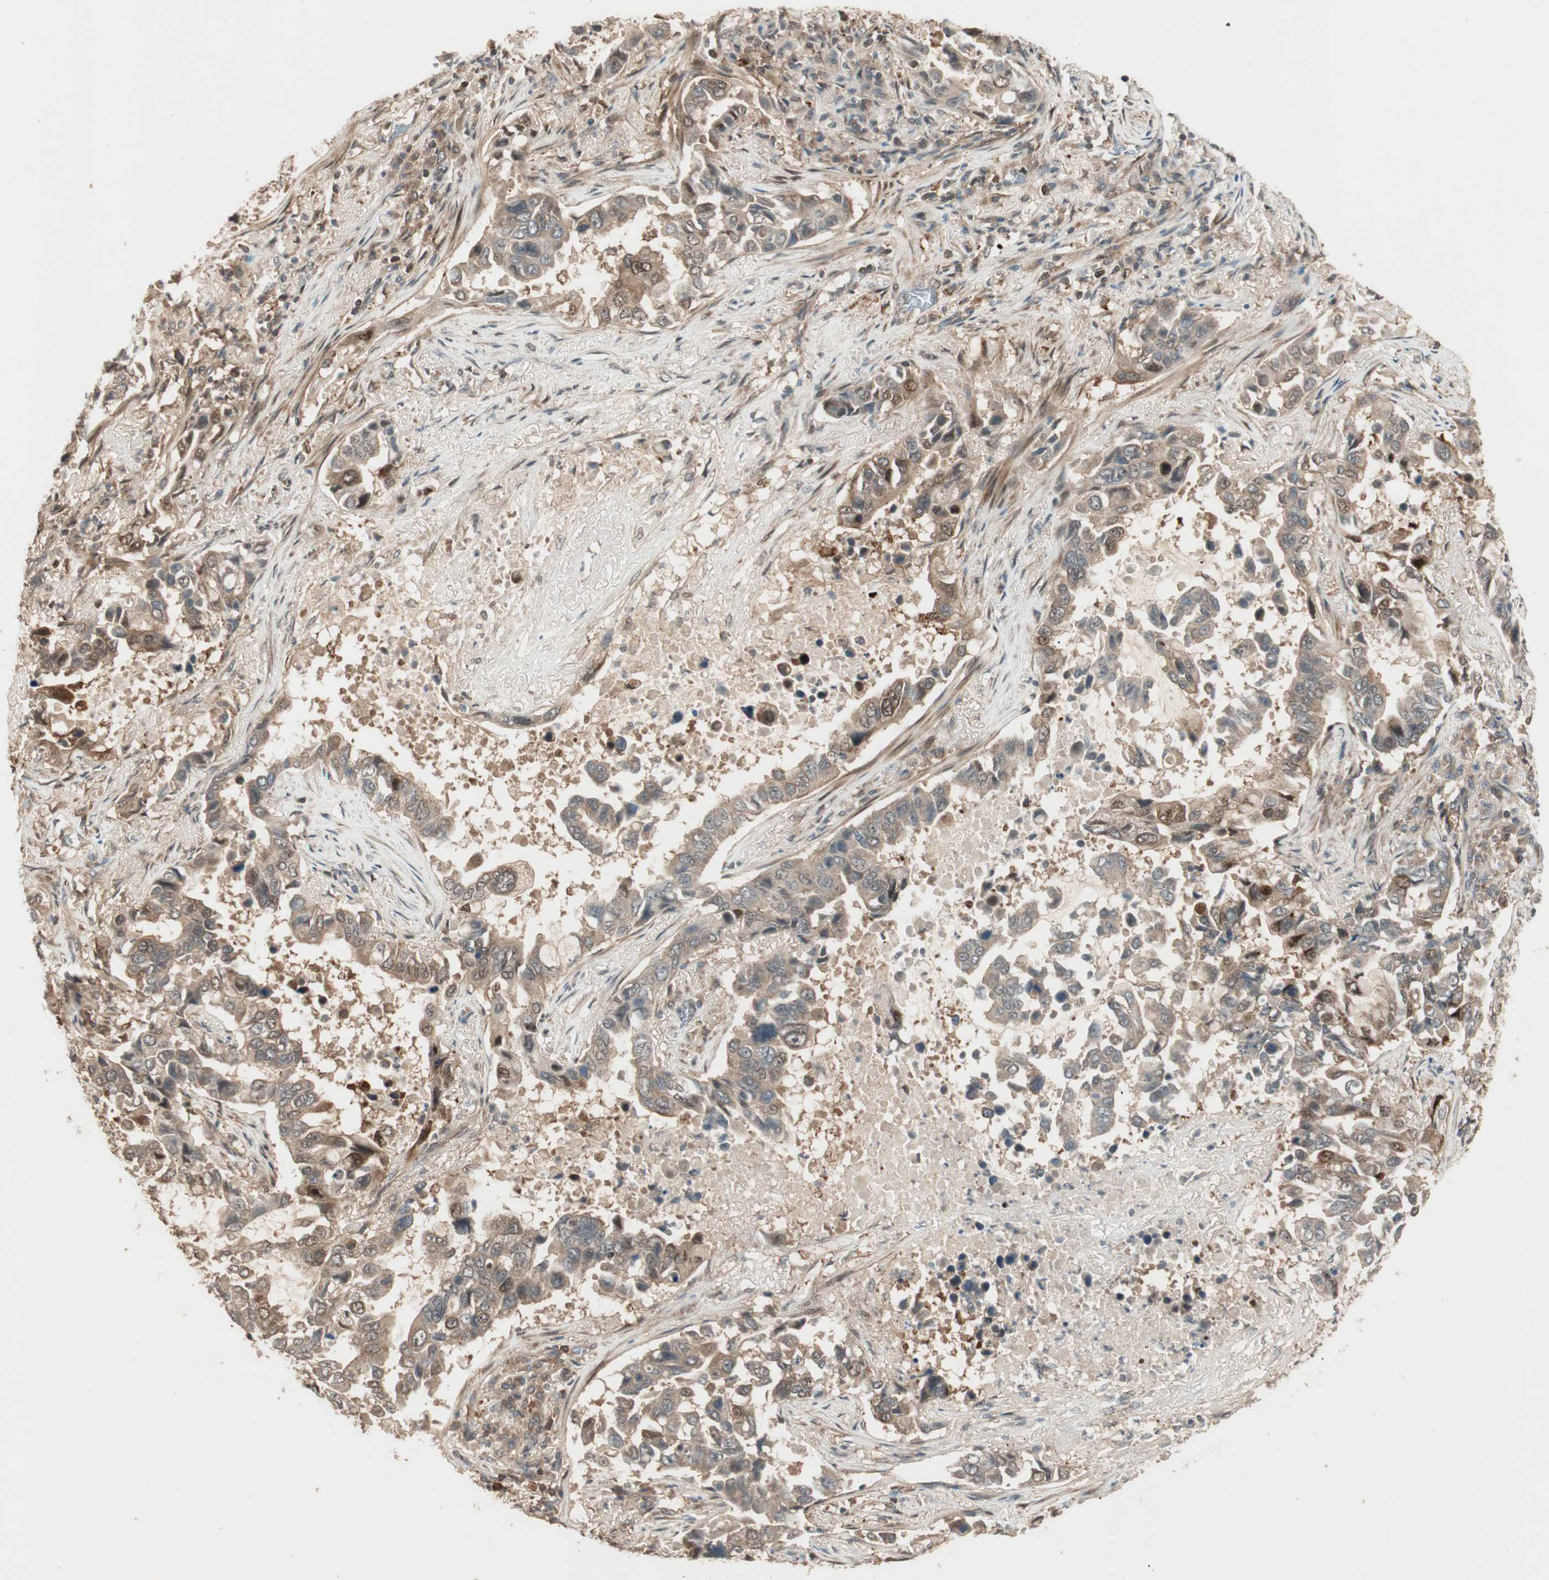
{"staining": {"intensity": "moderate", "quantity": ">75%", "location": "cytoplasmic/membranous,nuclear"}, "tissue": "lung cancer", "cell_type": "Tumor cells", "image_type": "cancer", "snomed": [{"axis": "morphology", "description": "Adenocarcinoma, NOS"}, {"axis": "topography", "description": "Lung"}], "caption": "There is medium levels of moderate cytoplasmic/membranous and nuclear positivity in tumor cells of lung cancer, as demonstrated by immunohistochemical staining (brown color).", "gene": "CNOT4", "patient": {"sex": "male", "age": 64}}